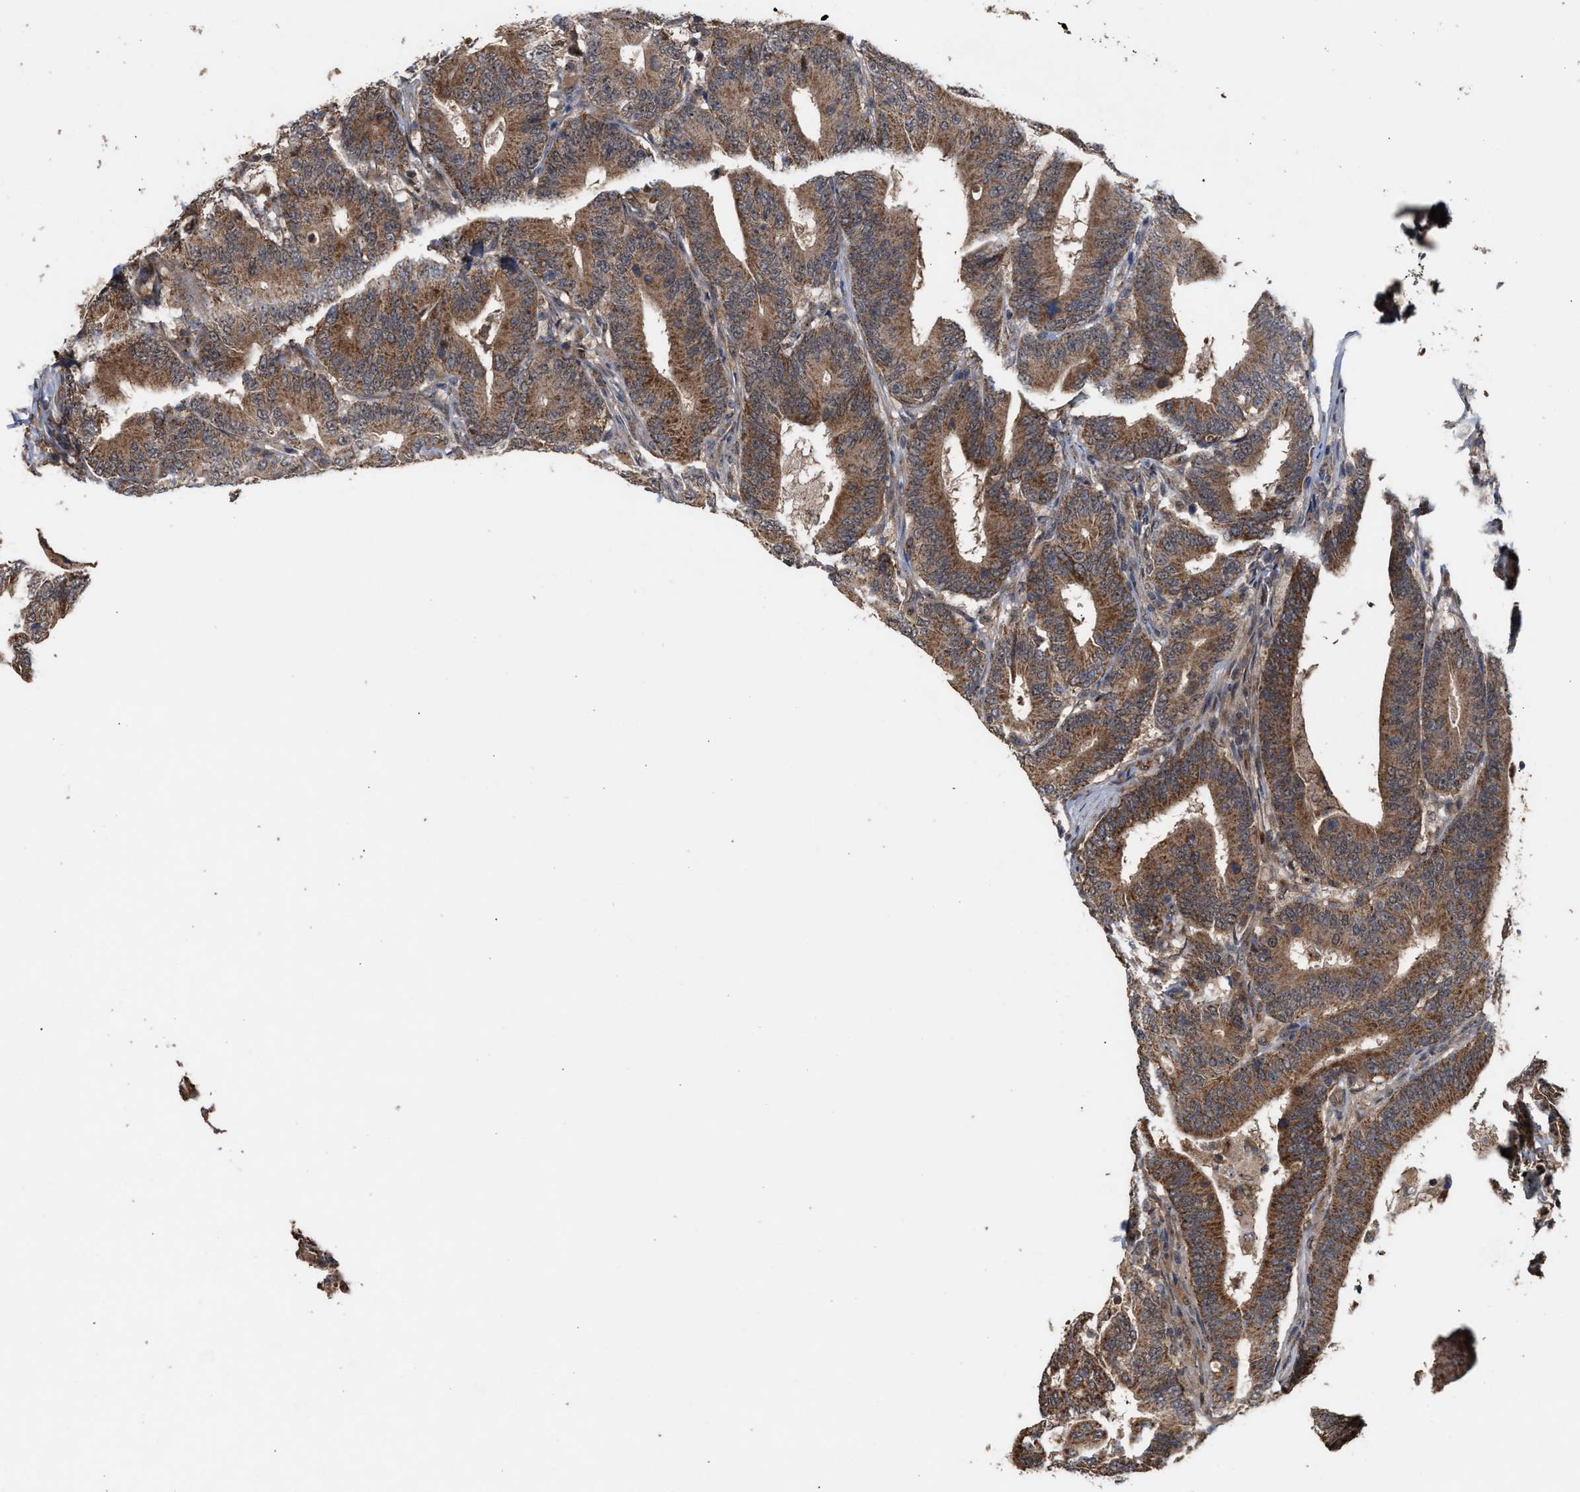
{"staining": {"intensity": "strong", "quantity": ">75%", "location": "cytoplasmic/membranous"}, "tissue": "colorectal cancer", "cell_type": "Tumor cells", "image_type": "cancer", "snomed": [{"axis": "morphology", "description": "Adenocarcinoma, NOS"}, {"axis": "topography", "description": "Colon"}], "caption": "Tumor cells display high levels of strong cytoplasmic/membranous staining in about >75% of cells in human colorectal cancer (adenocarcinoma).", "gene": "EXOSC2", "patient": {"sex": "female", "age": 66}}